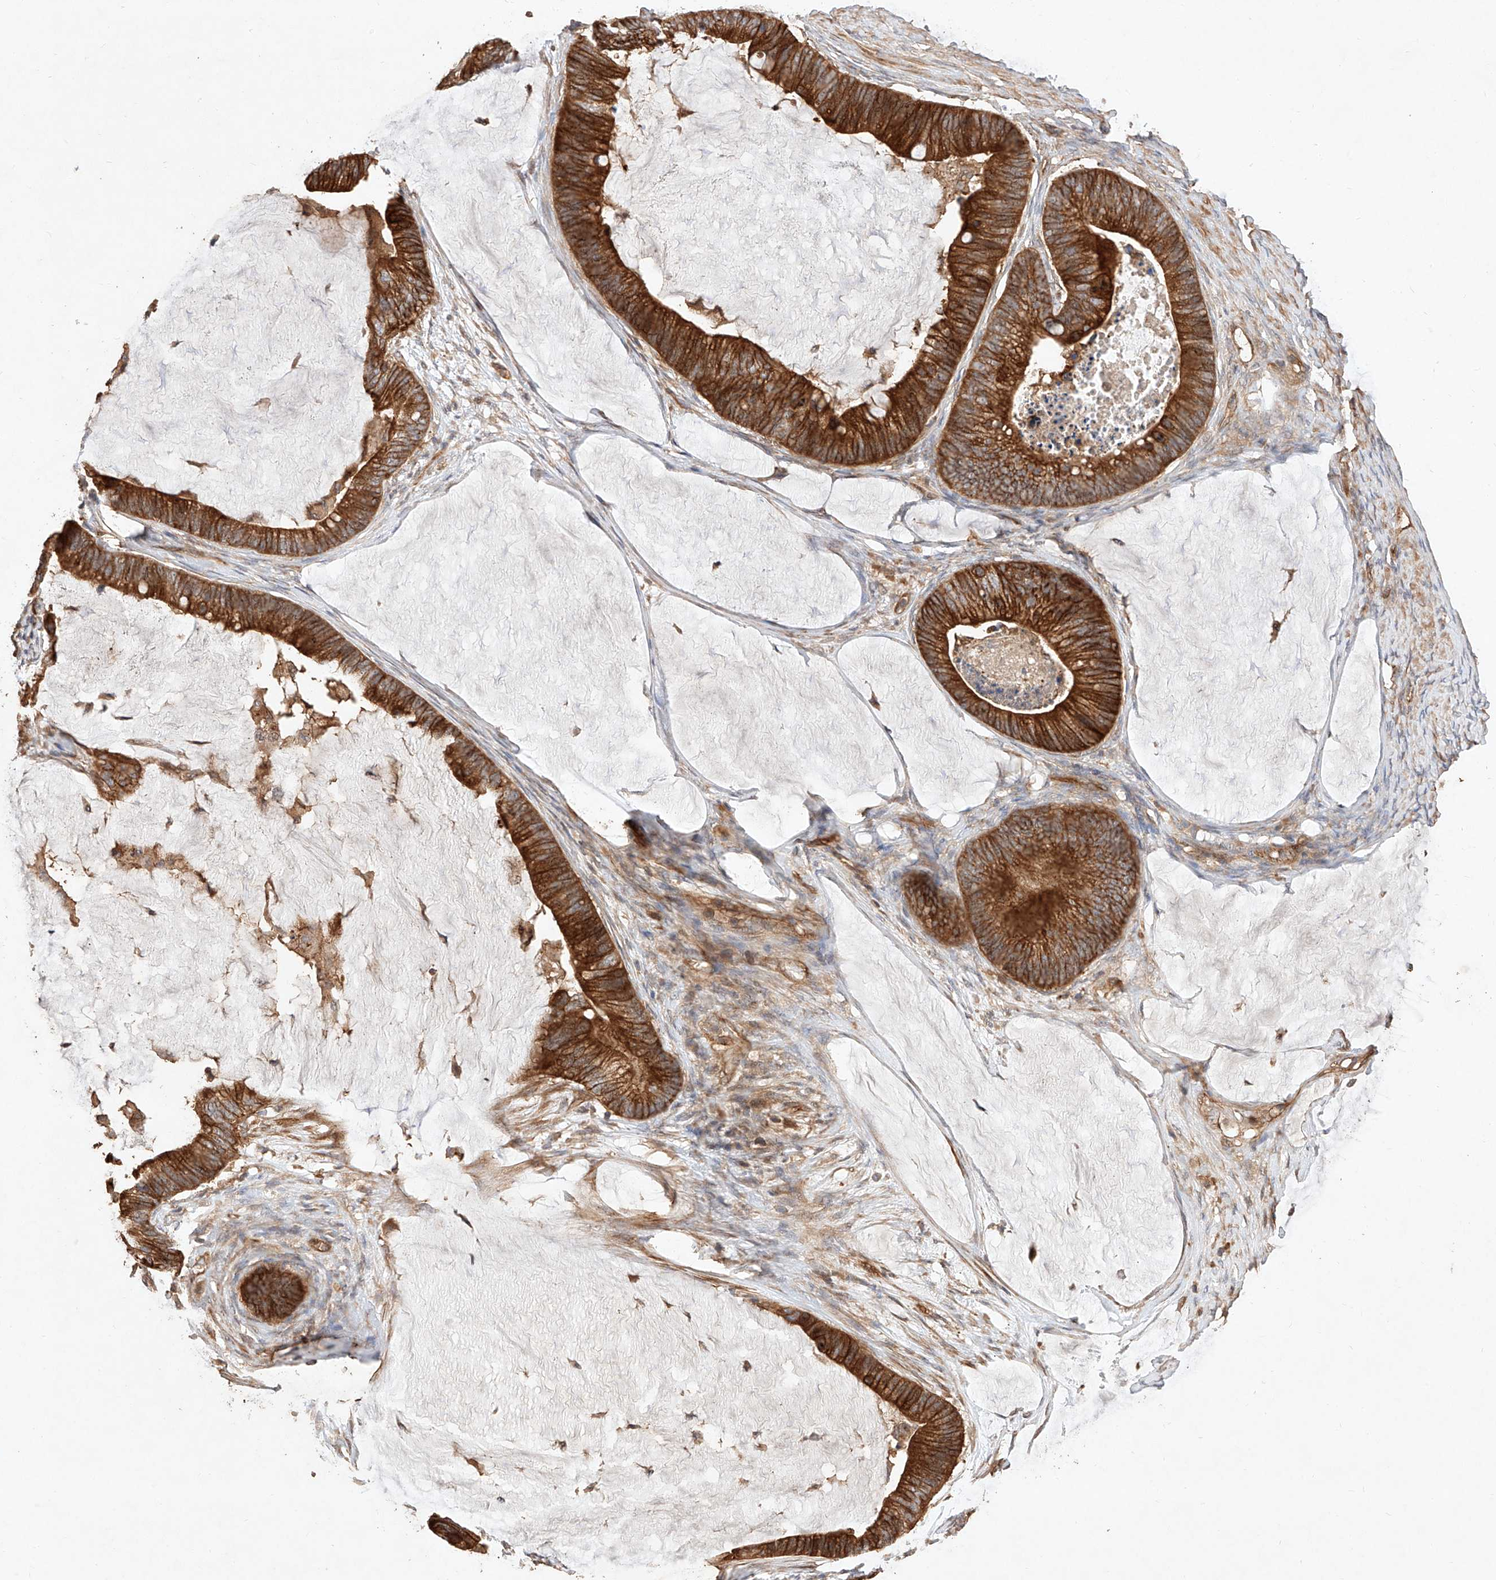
{"staining": {"intensity": "strong", "quantity": ">75%", "location": "cytoplasmic/membranous"}, "tissue": "ovarian cancer", "cell_type": "Tumor cells", "image_type": "cancer", "snomed": [{"axis": "morphology", "description": "Cystadenocarcinoma, mucinous, NOS"}, {"axis": "topography", "description": "Ovary"}], "caption": "This micrograph shows immunohistochemistry staining of human ovarian cancer, with high strong cytoplasmic/membranous positivity in approximately >75% of tumor cells.", "gene": "GHDC", "patient": {"sex": "female", "age": 61}}